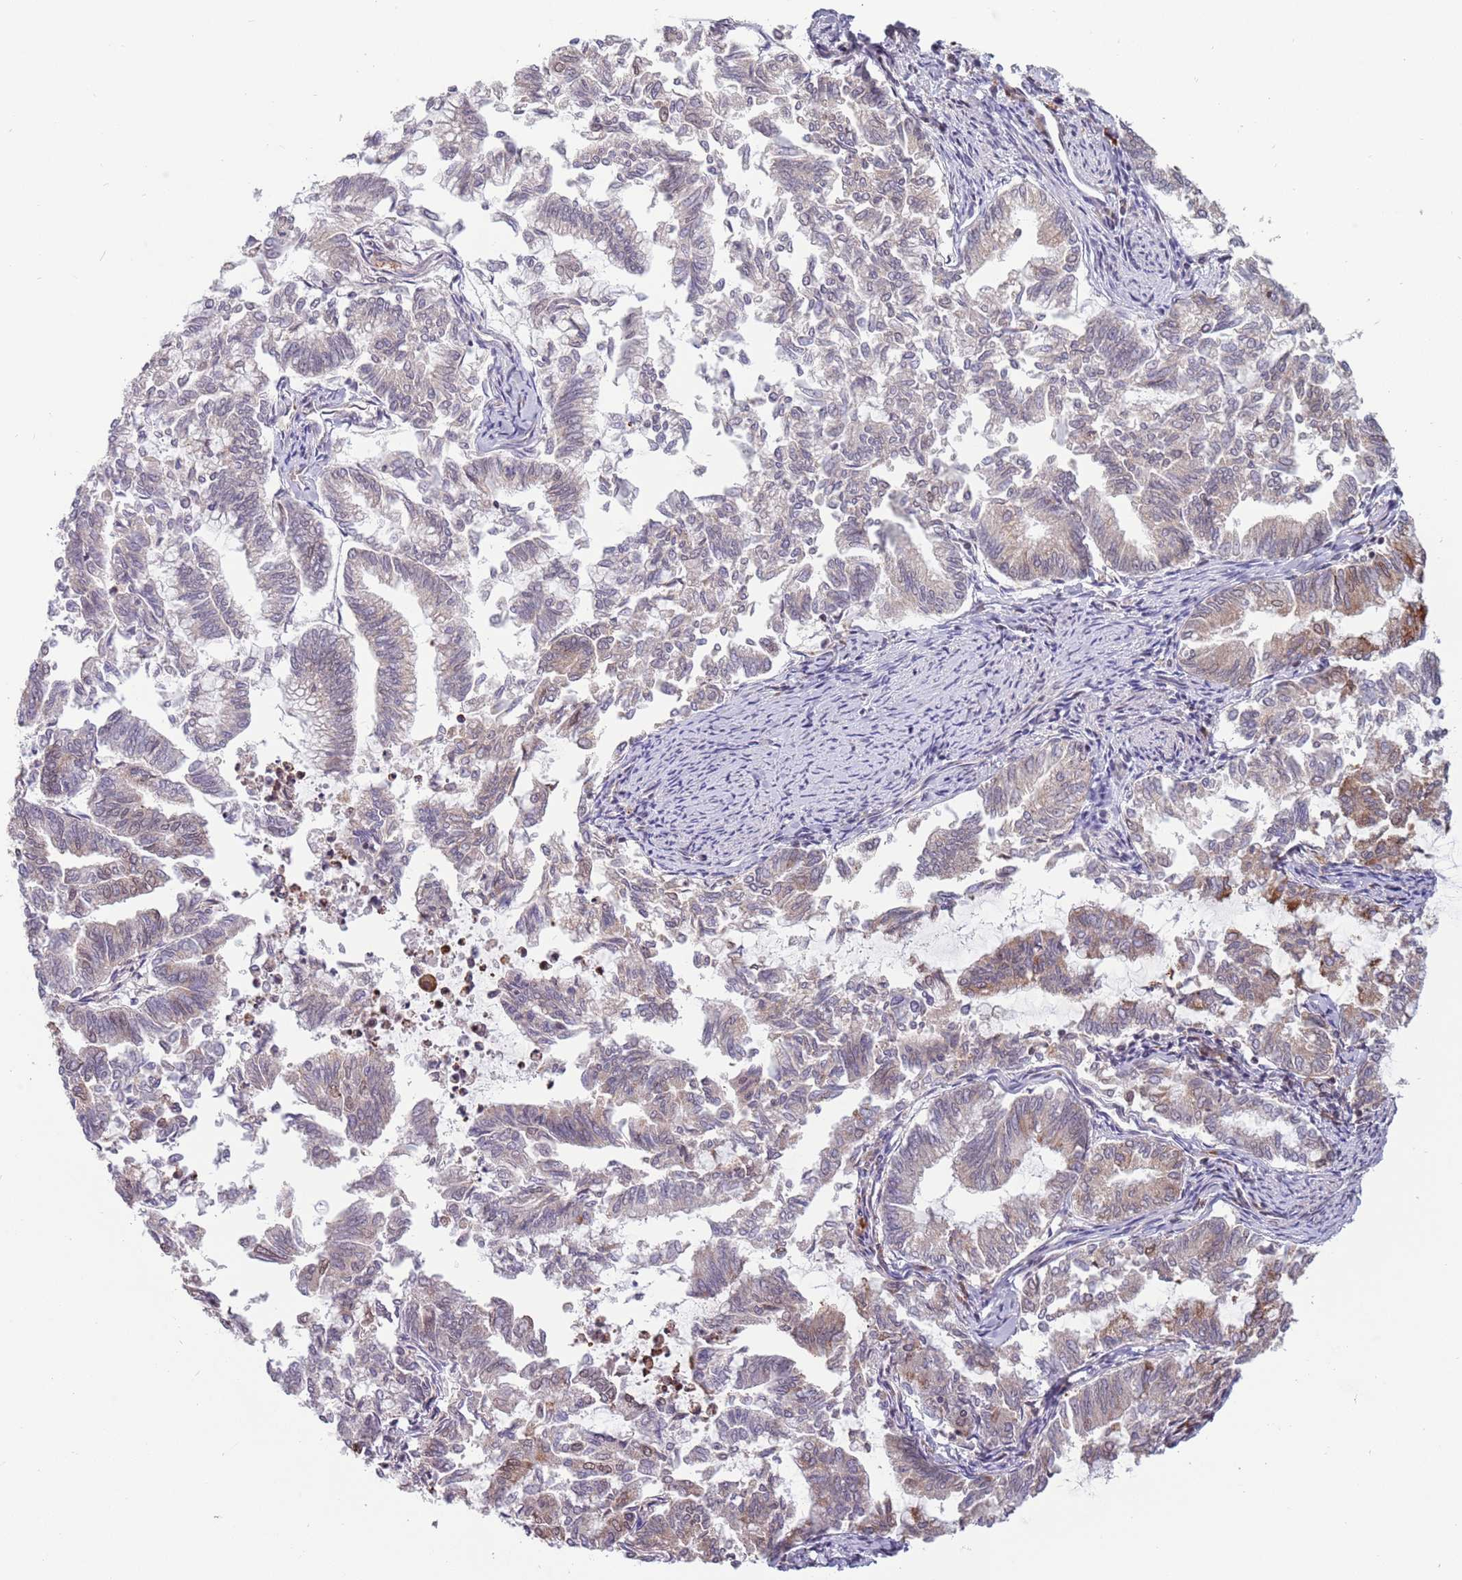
{"staining": {"intensity": "weak", "quantity": "<25%", "location": "cytoplasmic/membranous,nuclear"}, "tissue": "endometrial cancer", "cell_type": "Tumor cells", "image_type": "cancer", "snomed": [{"axis": "morphology", "description": "Adenocarcinoma, NOS"}, {"axis": "topography", "description": "Endometrium"}], "caption": "This image is of endometrial cancer stained with IHC to label a protein in brown with the nuclei are counter-stained blue. There is no staining in tumor cells. Nuclei are stained in blue.", "gene": "BARD1", "patient": {"sex": "female", "age": 79}}